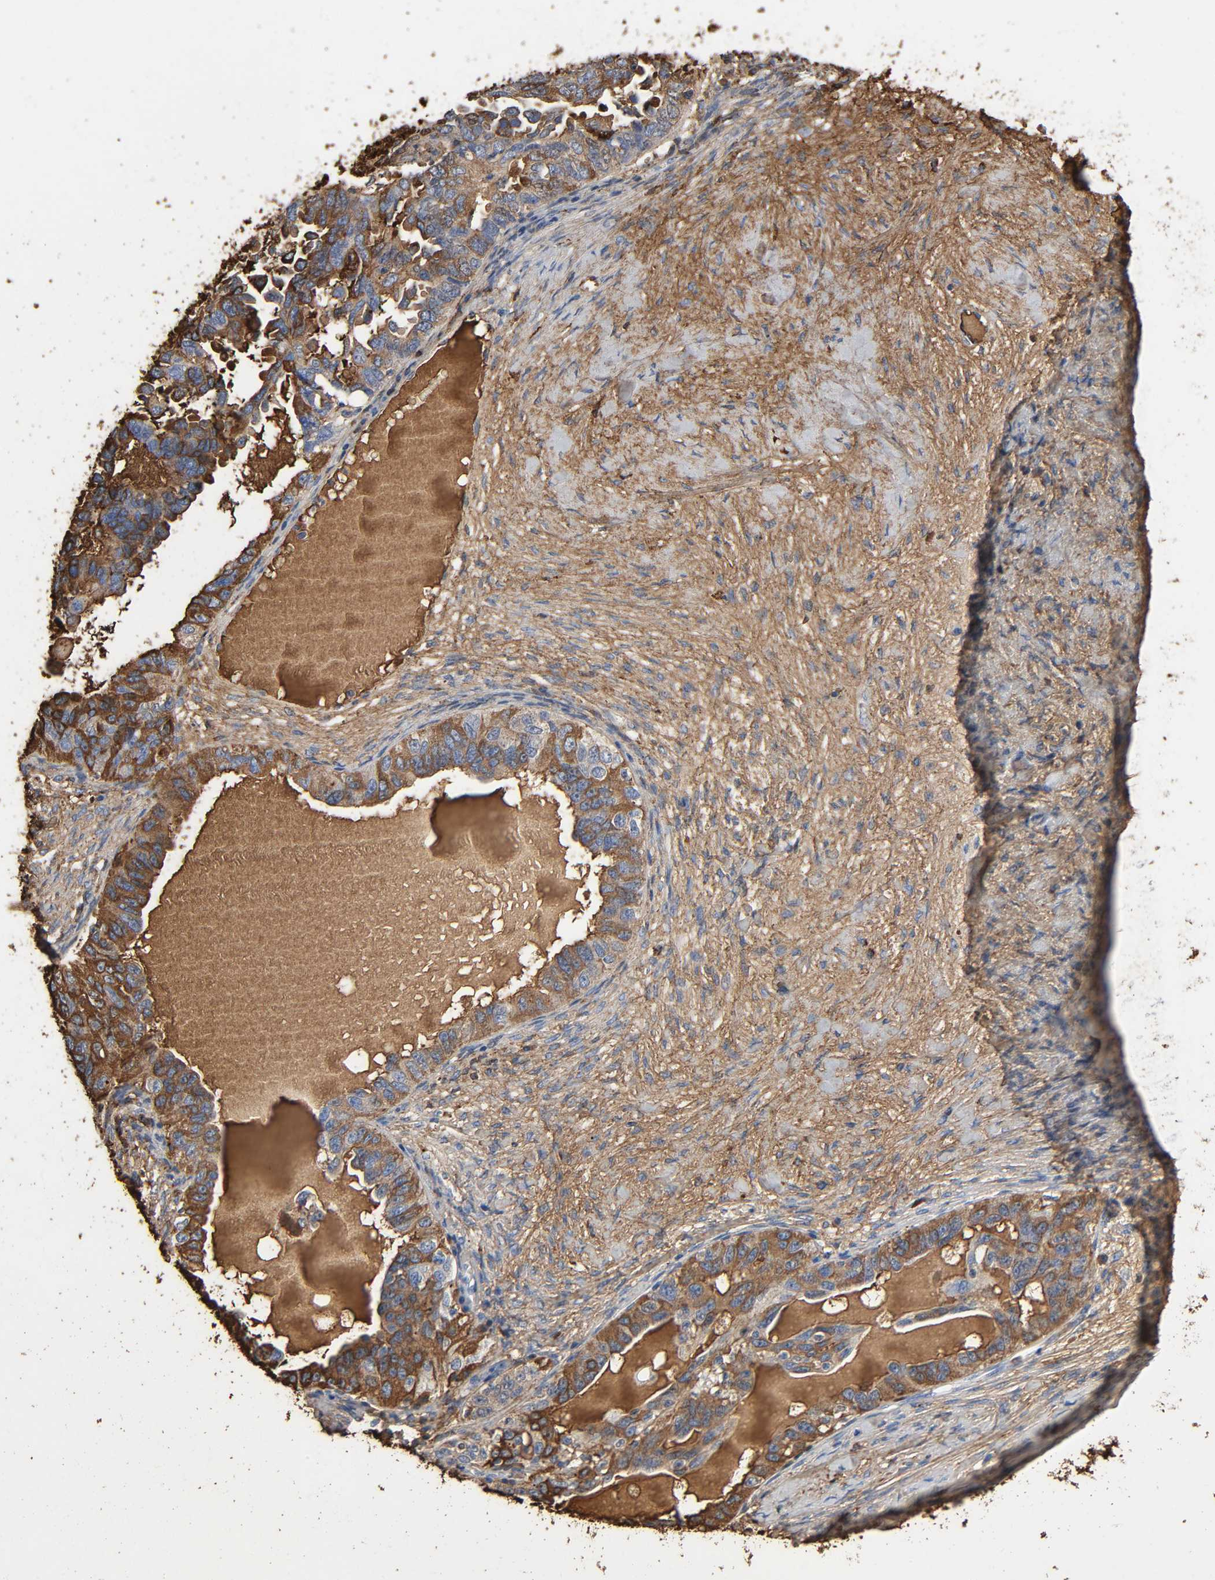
{"staining": {"intensity": "moderate", "quantity": "25%-75%", "location": "cytoplasmic/membranous"}, "tissue": "ovarian cancer", "cell_type": "Tumor cells", "image_type": "cancer", "snomed": [{"axis": "morphology", "description": "Cystadenocarcinoma, serous, NOS"}, {"axis": "topography", "description": "Ovary"}], "caption": "Tumor cells demonstrate medium levels of moderate cytoplasmic/membranous expression in about 25%-75% of cells in human ovarian cancer (serous cystadenocarcinoma).", "gene": "C3", "patient": {"sex": "female", "age": 82}}